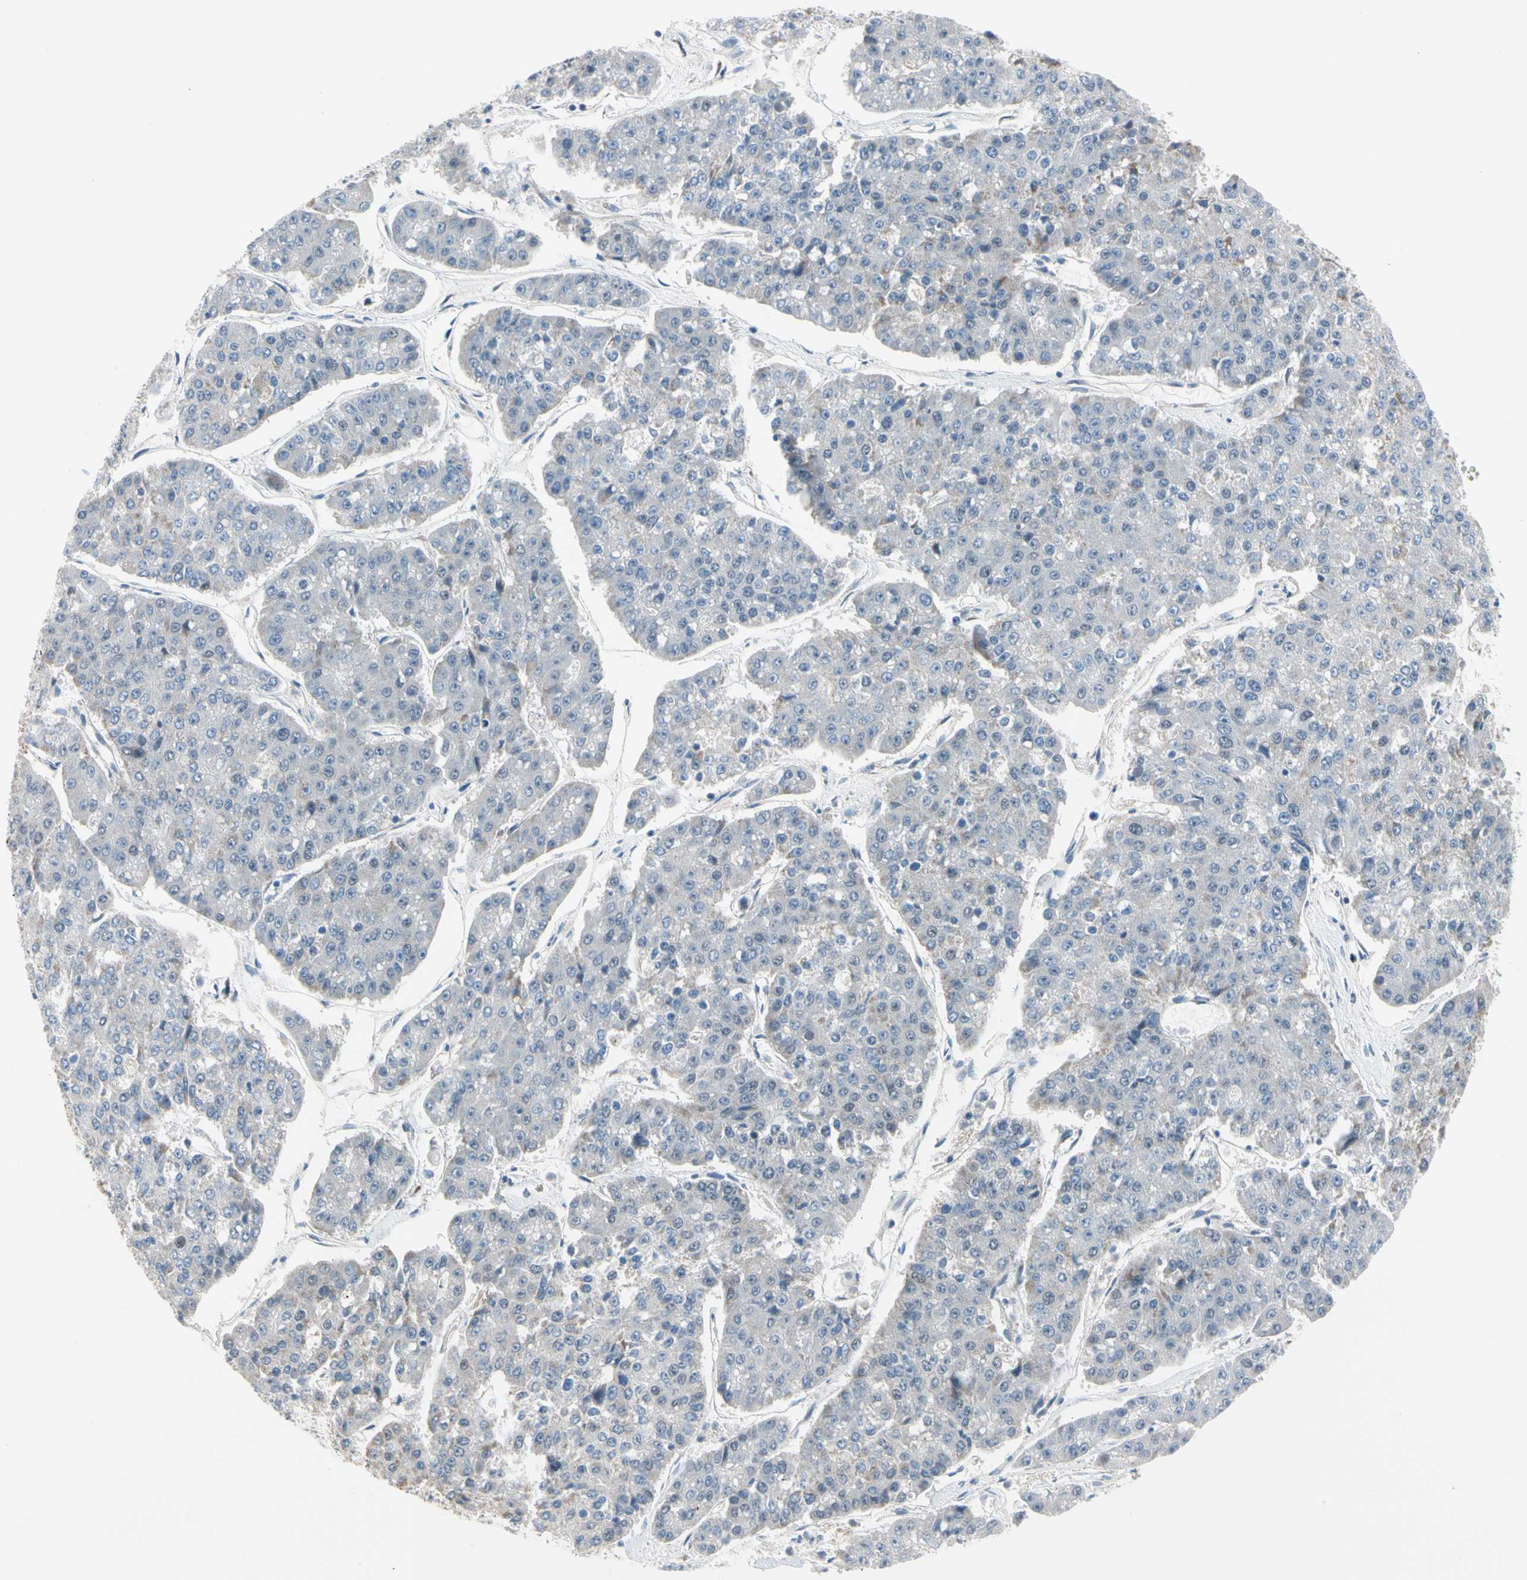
{"staining": {"intensity": "negative", "quantity": "none", "location": "none"}, "tissue": "pancreatic cancer", "cell_type": "Tumor cells", "image_type": "cancer", "snomed": [{"axis": "morphology", "description": "Adenocarcinoma, NOS"}, {"axis": "topography", "description": "Pancreas"}], "caption": "Immunohistochemistry (IHC) image of neoplastic tissue: adenocarcinoma (pancreatic) stained with DAB (3,3'-diaminobenzidine) demonstrates no significant protein positivity in tumor cells. (Brightfield microscopy of DAB immunohistochemistry at high magnification).", "gene": "MARK1", "patient": {"sex": "male", "age": 50}}